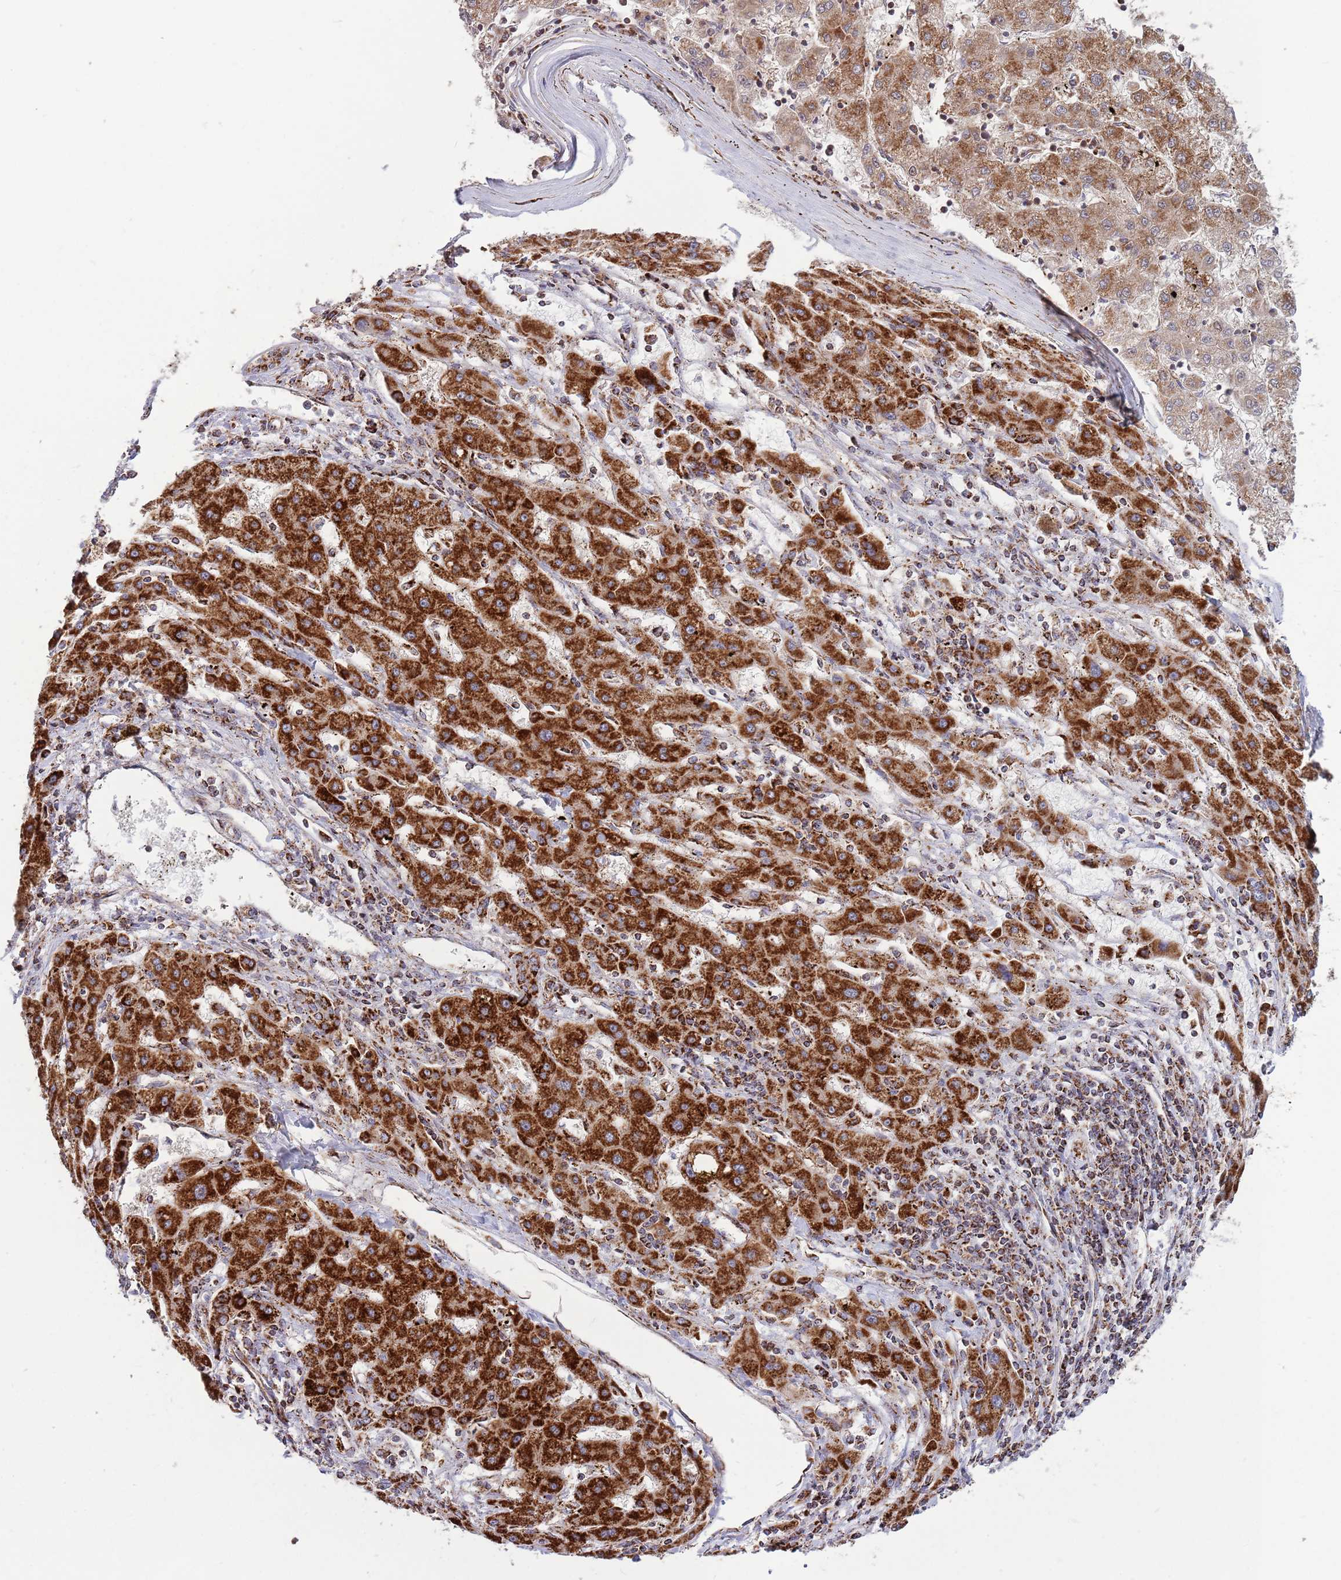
{"staining": {"intensity": "strong", "quantity": ">75%", "location": "cytoplasmic/membranous"}, "tissue": "liver cancer", "cell_type": "Tumor cells", "image_type": "cancer", "snomed": [{"axis": "morphology", "description": "Carcinoma, Hepatocellular, NOS"}, {"axis": "topography", "description": "Liver"}], "caption": "Protein staining of hepatocellular carcinoma (liver) tissue exhibits strong cytoplasmic/membranous staining in approximately >75% of tumor cells.", "gene": "ATP5PD", "patient": {"sex": "male", "age": 72}}